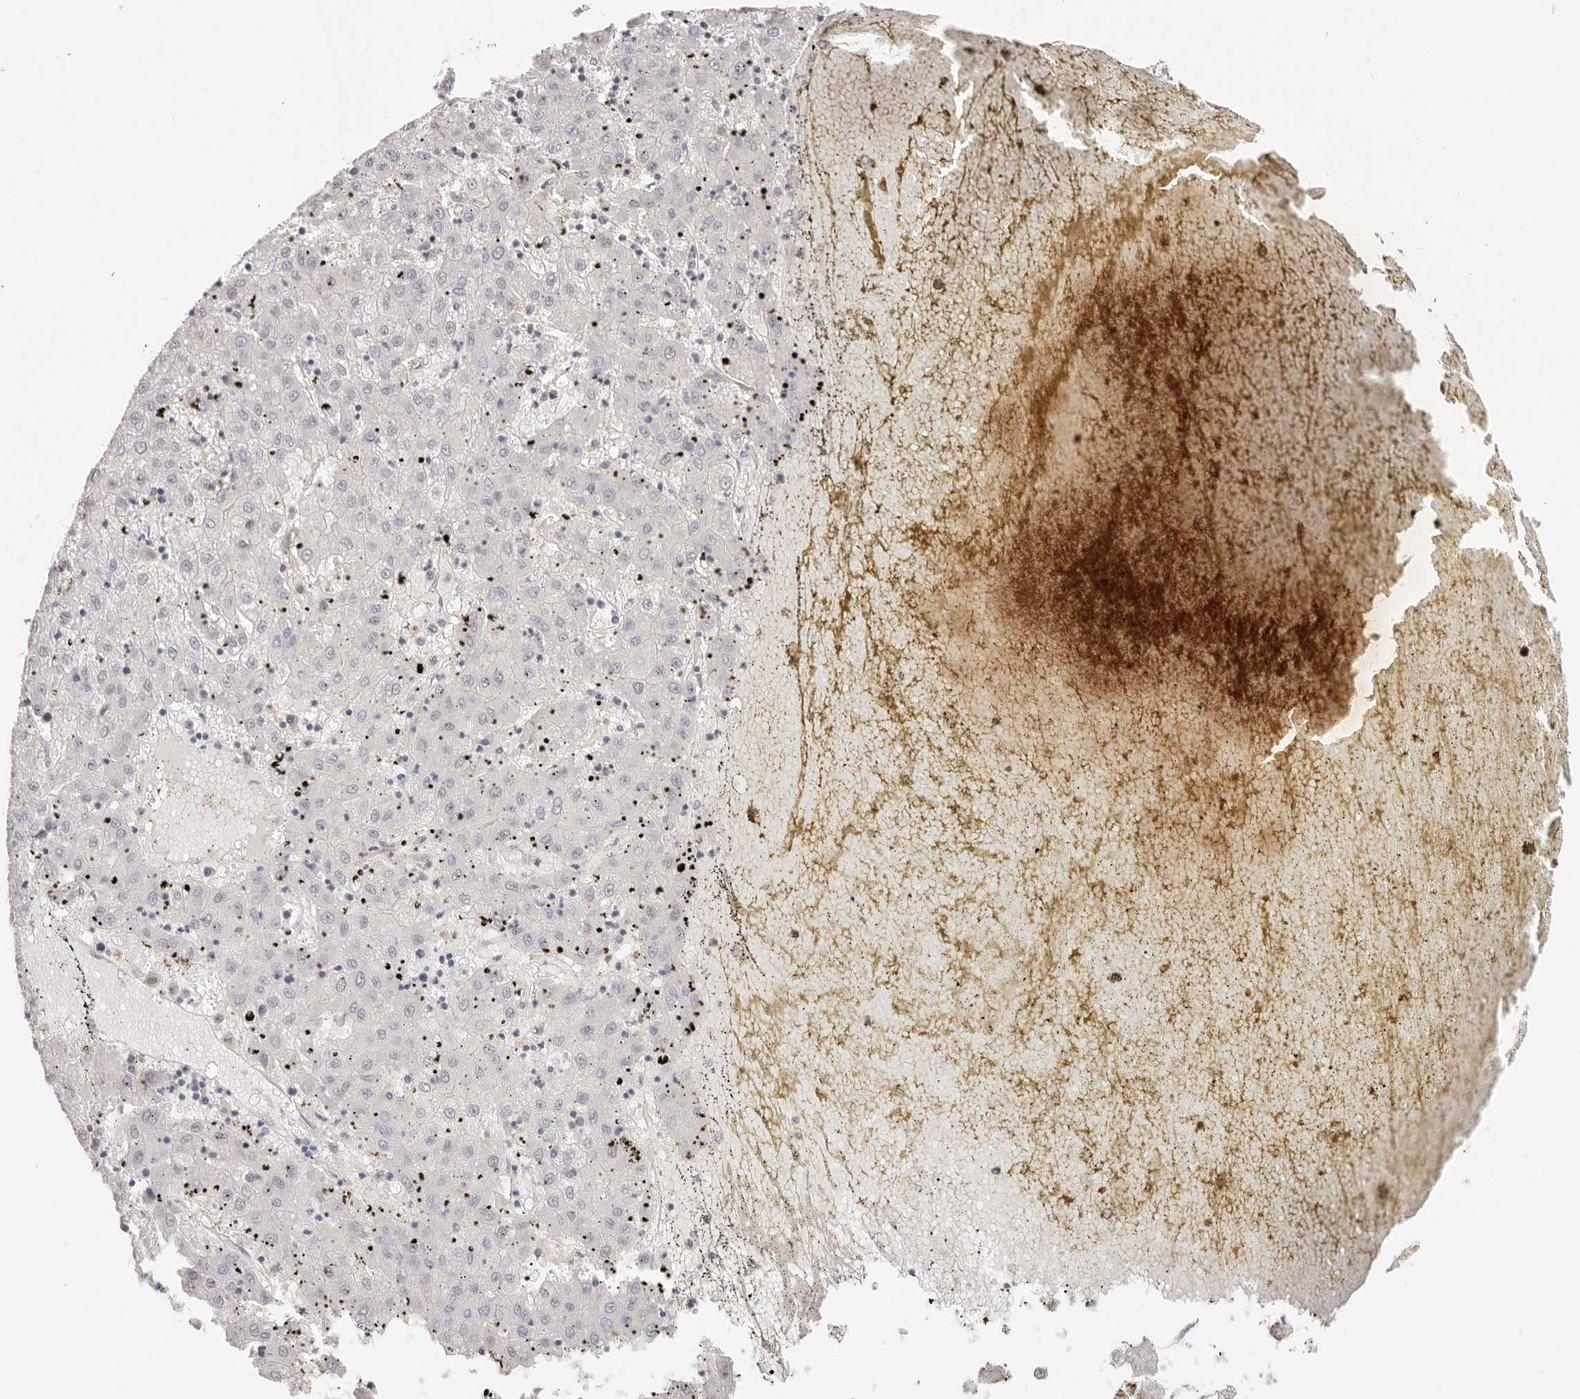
{"staining": {"intensity": "negative", "quantity": "none", "location": "none"}, "tissue": "liver cancer", "cell_type": "Tumor cells", "image_type": "cancer", "snomed": [{"axis": "morphology", "description": "Carcinoma, Hepatocellular, NOS"}, {"axis": "topography", "description": "Liver"}], "caption": "A micrograph of human hepatocellular carcinoma (liver) is negative for staining in tumor cells.", "gene": "DTNBP1", "patient": {"sex": "male", "age": 72}}